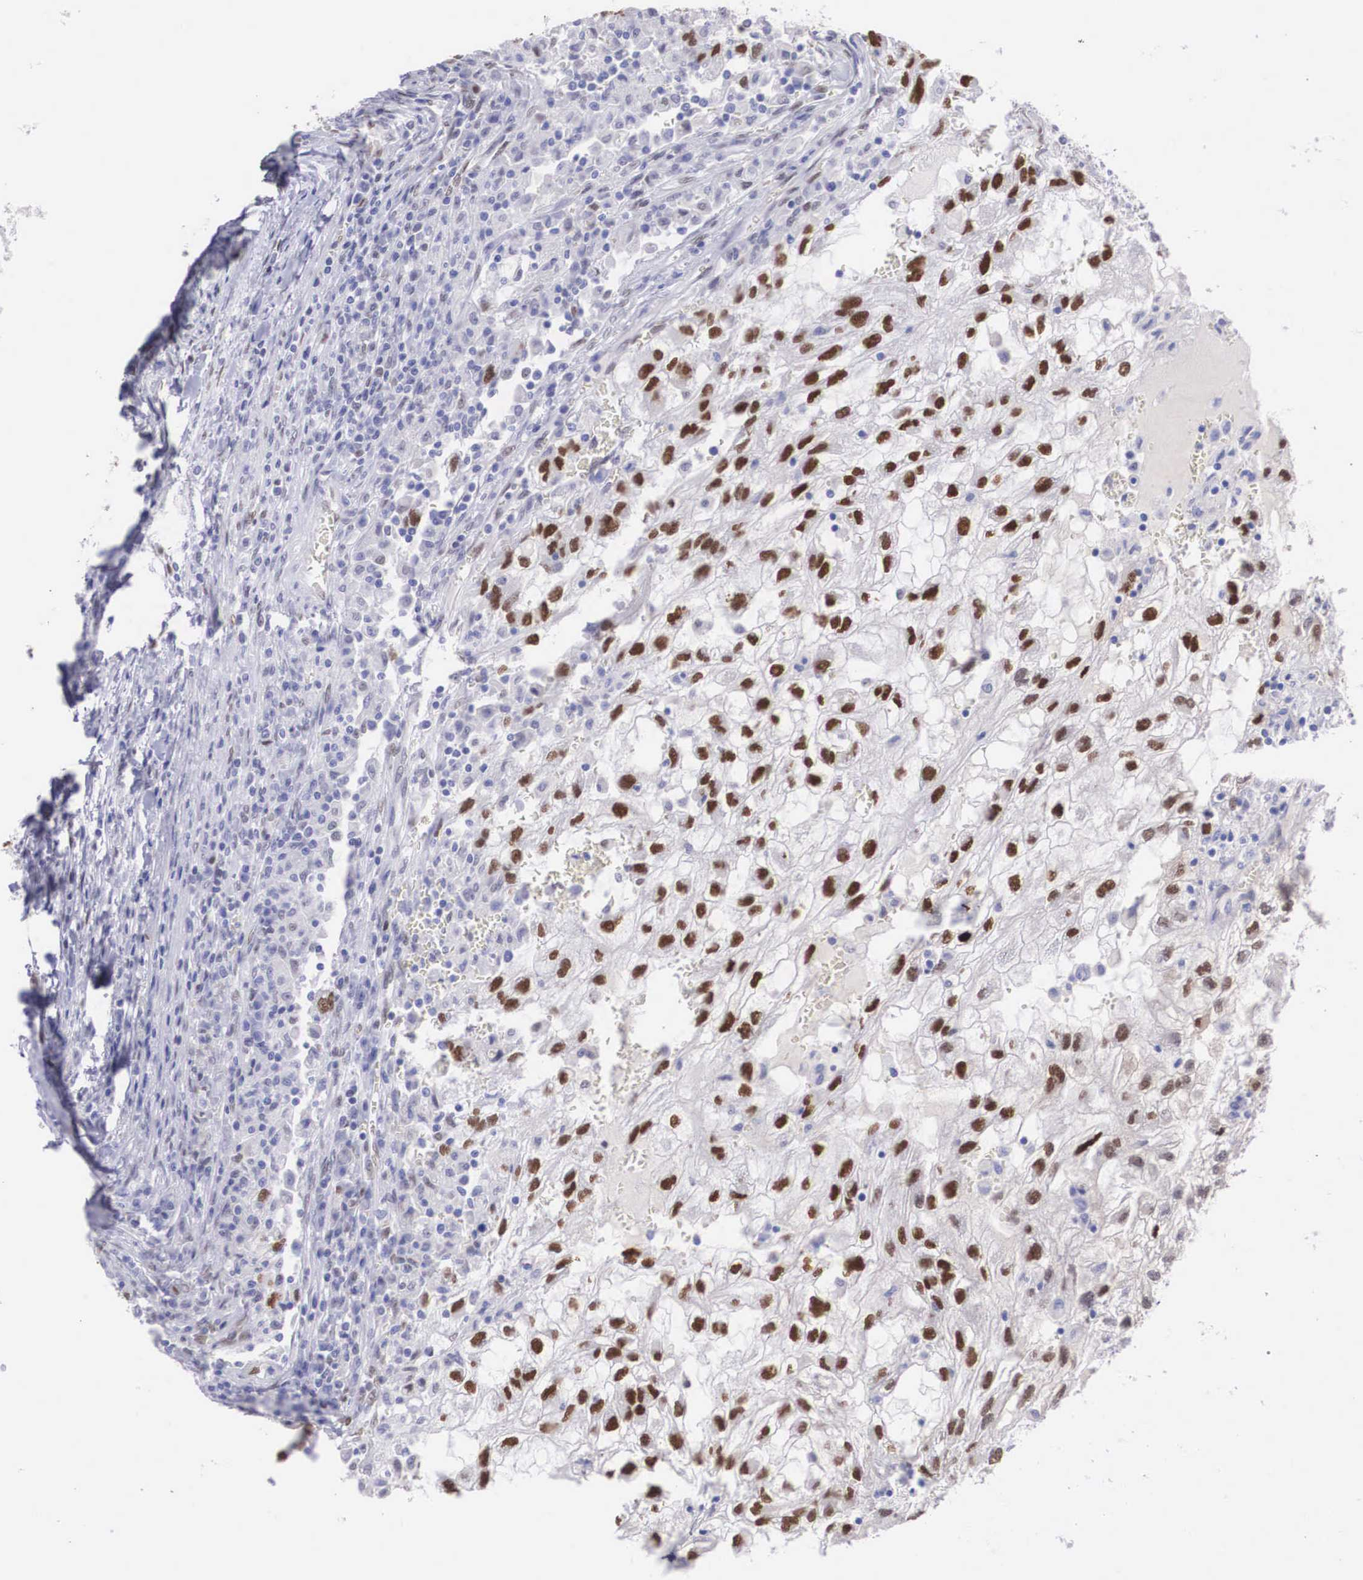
{"staining": {"intensity": "strong", "quantity": ">75%", "location": "nuclear"}, "tissue": "renal cancer", "cell_type": "Tumor cells", "image_type": "cancer", "snomed": [{"axis": "morphology", "description": "Normal tissue, NOS"}, {"axis": "morphology", "description": "Adenocarcinoma, NOS"}, {"axis": "topography", "description": "Kidney"}], "caption": "Renal cancer stained with IHC exhibits strong nuclear expression in about >75% of tumor cells.", "gene": "HMGN5", "patient": {"sex": "male", "age": 71}}